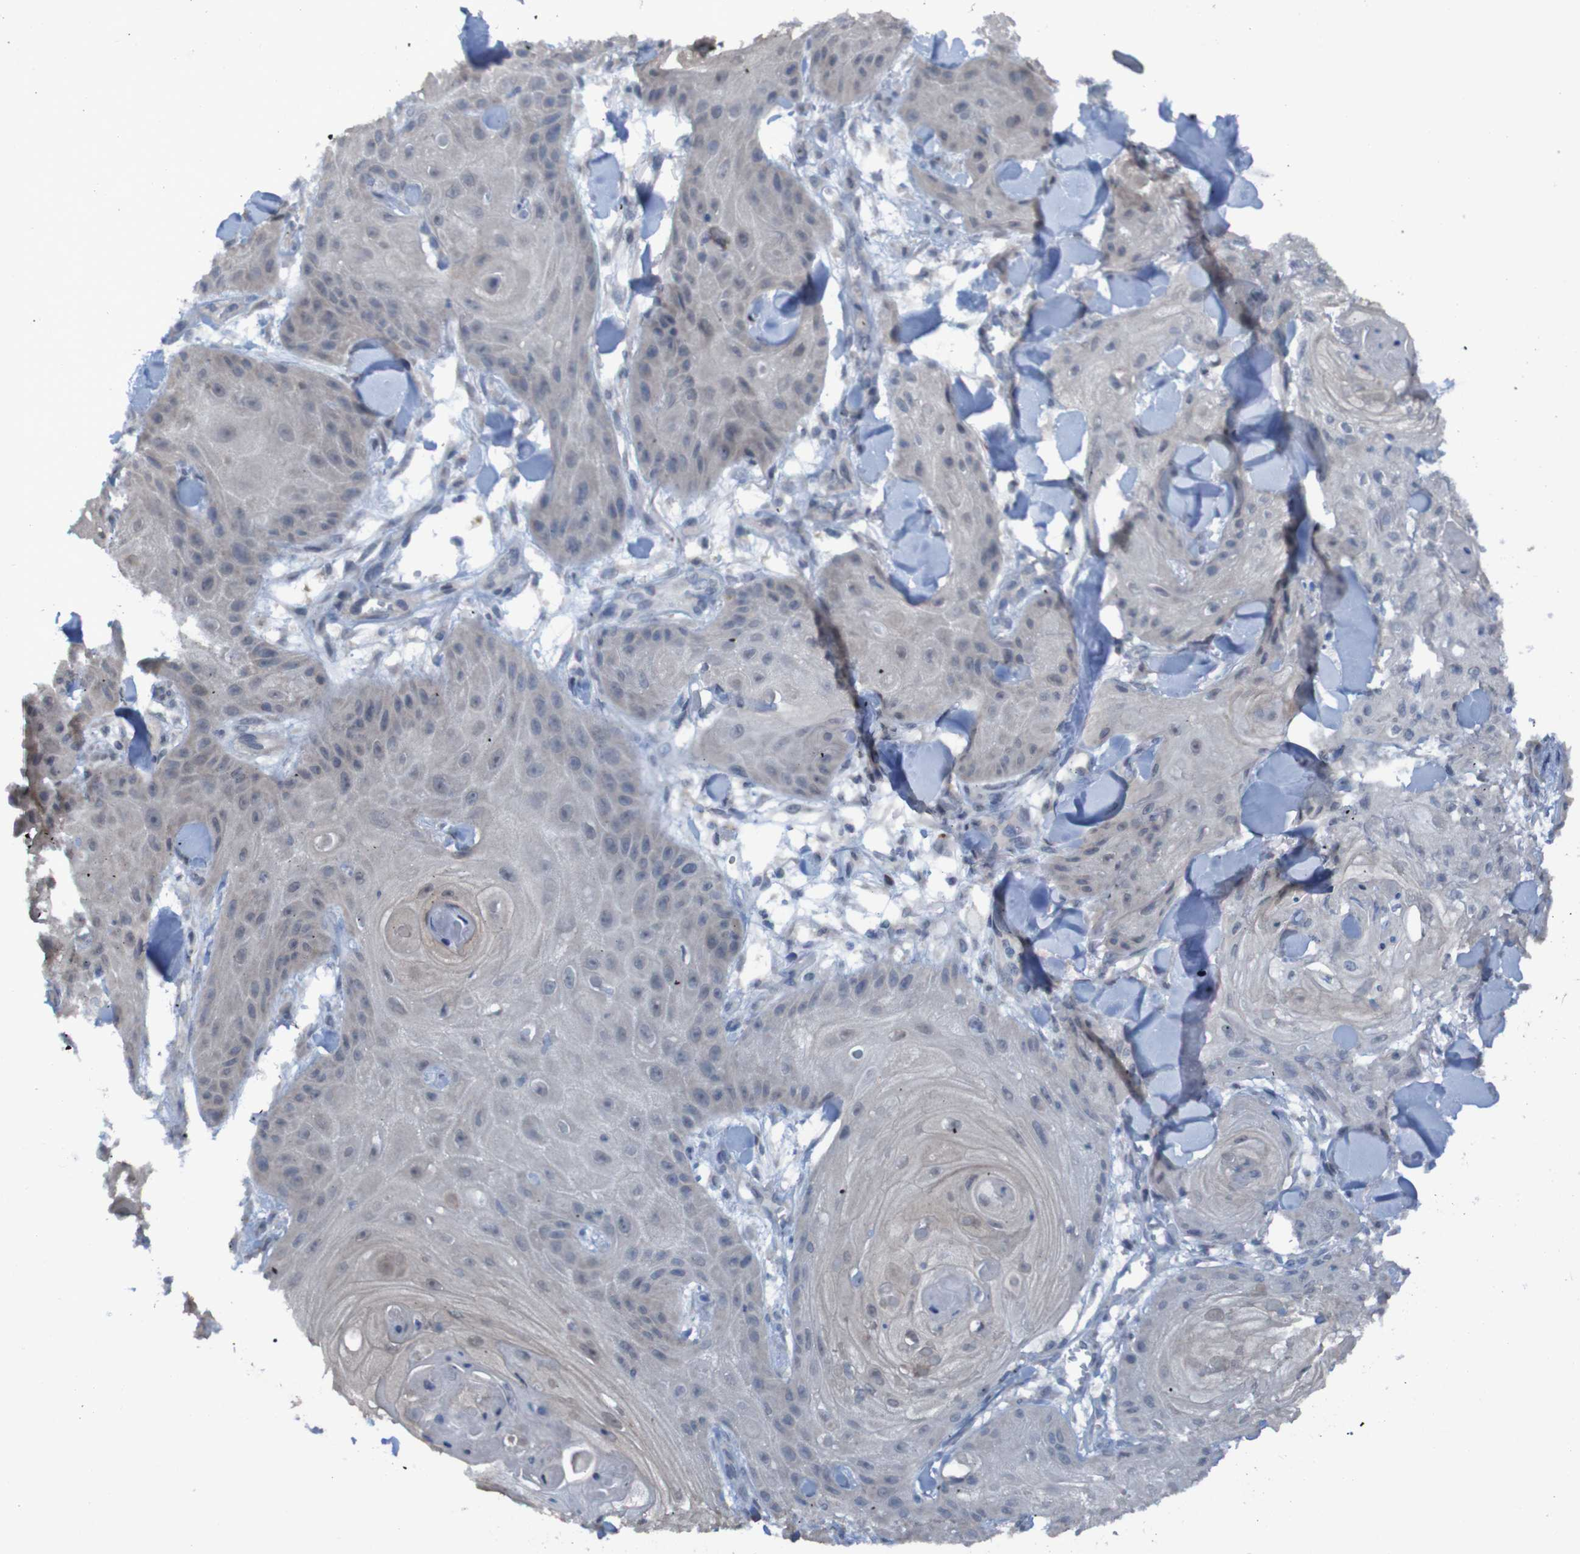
{"staining": {"intensity": "negative", "quantity": "none", "location": "none"}, "tissue": "skin cancer", "cell_type": "Tumor cells", "image_type": "cancer", "snomed": [{"axis": "morphology", "description": "Squamous cell carcinoma, NOS"}, {"axis": "topography", "description": "Skin"}], "caption": "The micrograph shows no staining of tumor cells in squamous cell carcinoma (skin).", "gene": "CLDN18", "patient": {"sex": "male", "age": 74}}